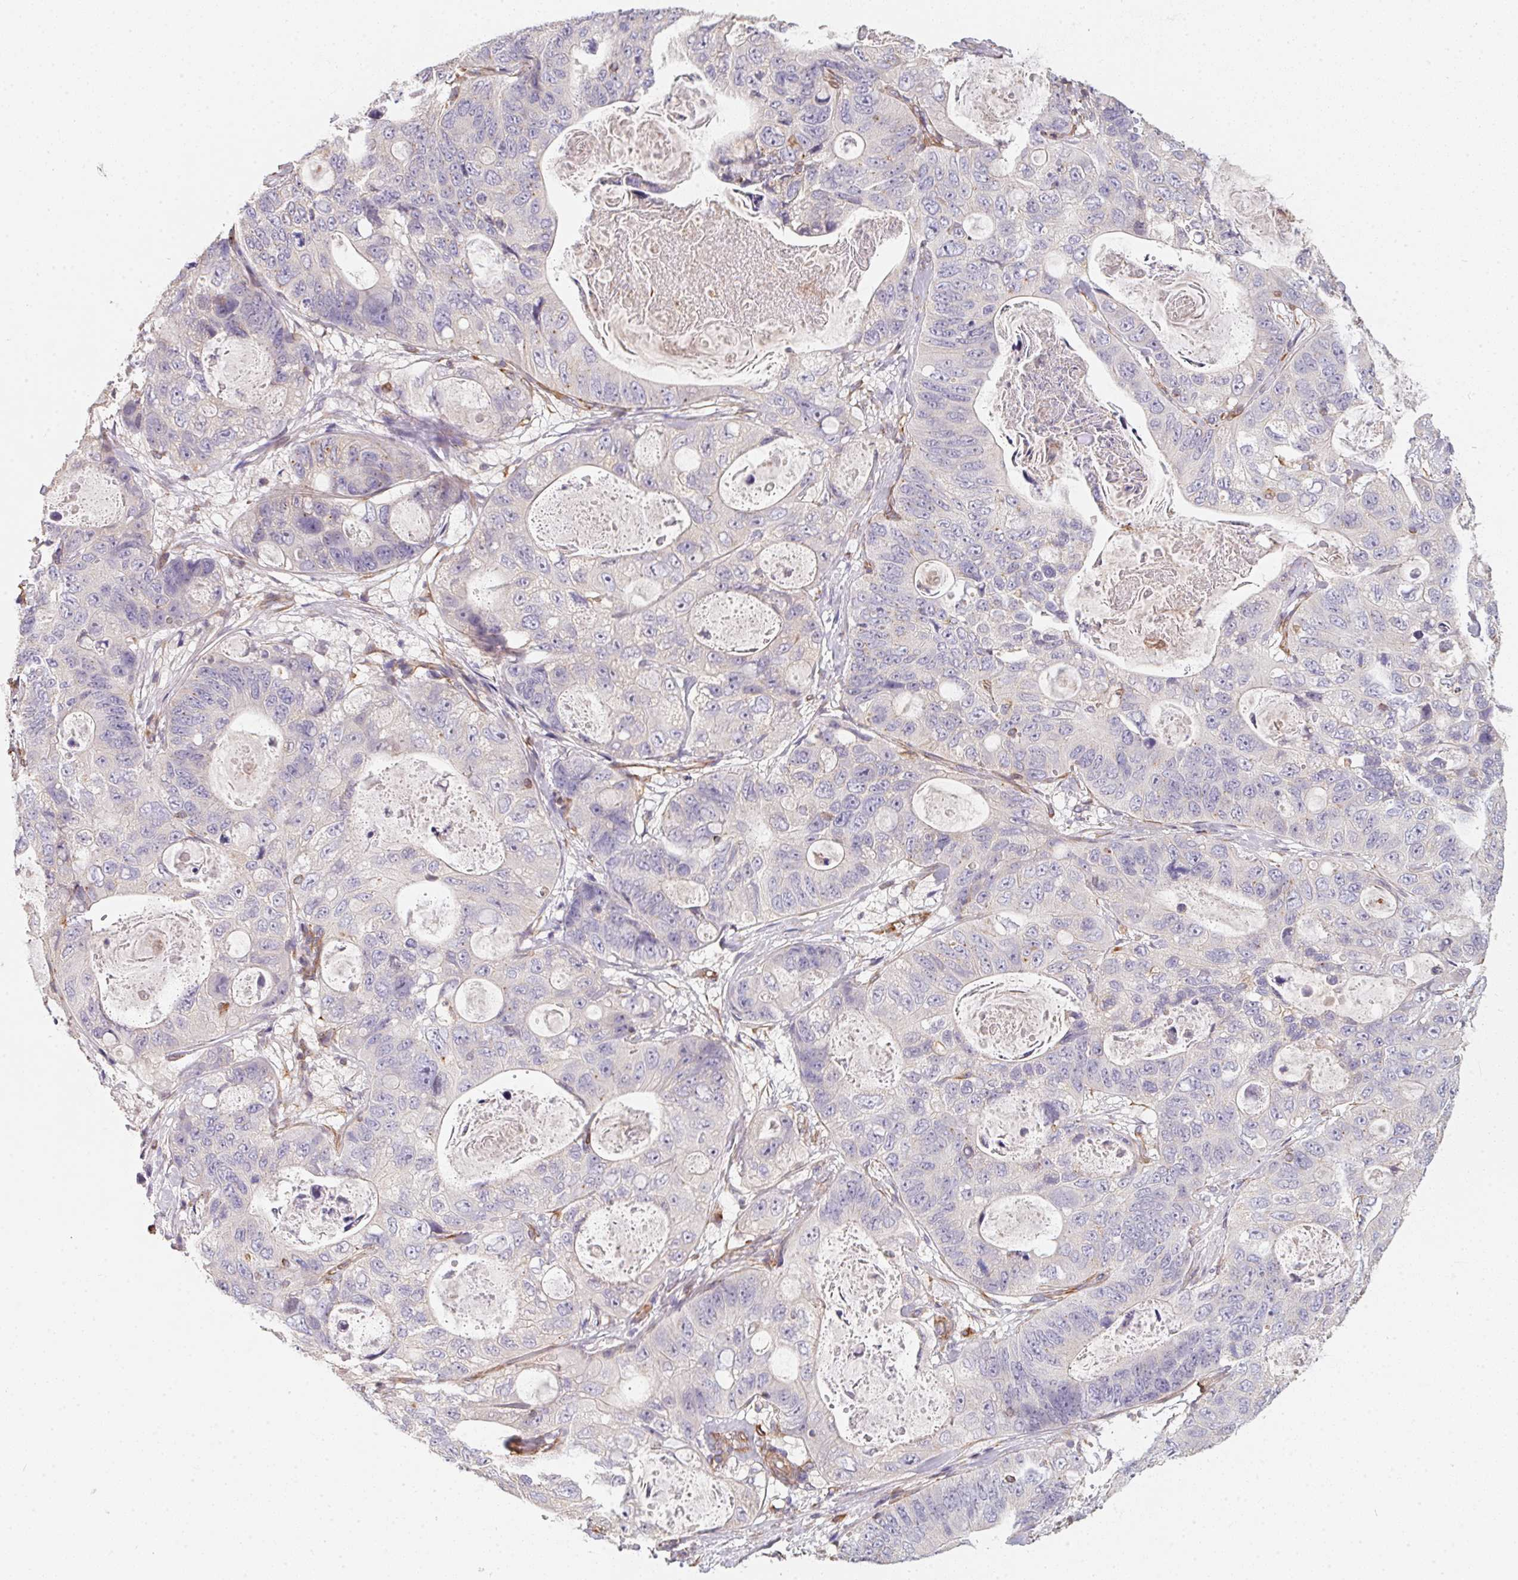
{"staining": {"intensity": "negative", "quantity": "none", "location": "none"}, "tissue": "stomach cancer", "cell_type": "Tumor cells", "image_type": "cancer", "snomed": [{"axis": "morphology", "description": "Normal tissue, NOS"}, {"axis": "morphology", "description": "Adenocarcinoma, NOS"}, {"axis": "topography", "description": "Stomach"}], "caption": "Stomach adenocarcinoma was stained to show a protein in brown. There is no significant staining in tumor cells. (Brightfield microscopy of DAB IHC at high magnification).", "gene": "TBKBP1", "patient": {"sex": "female", "age": 89}}